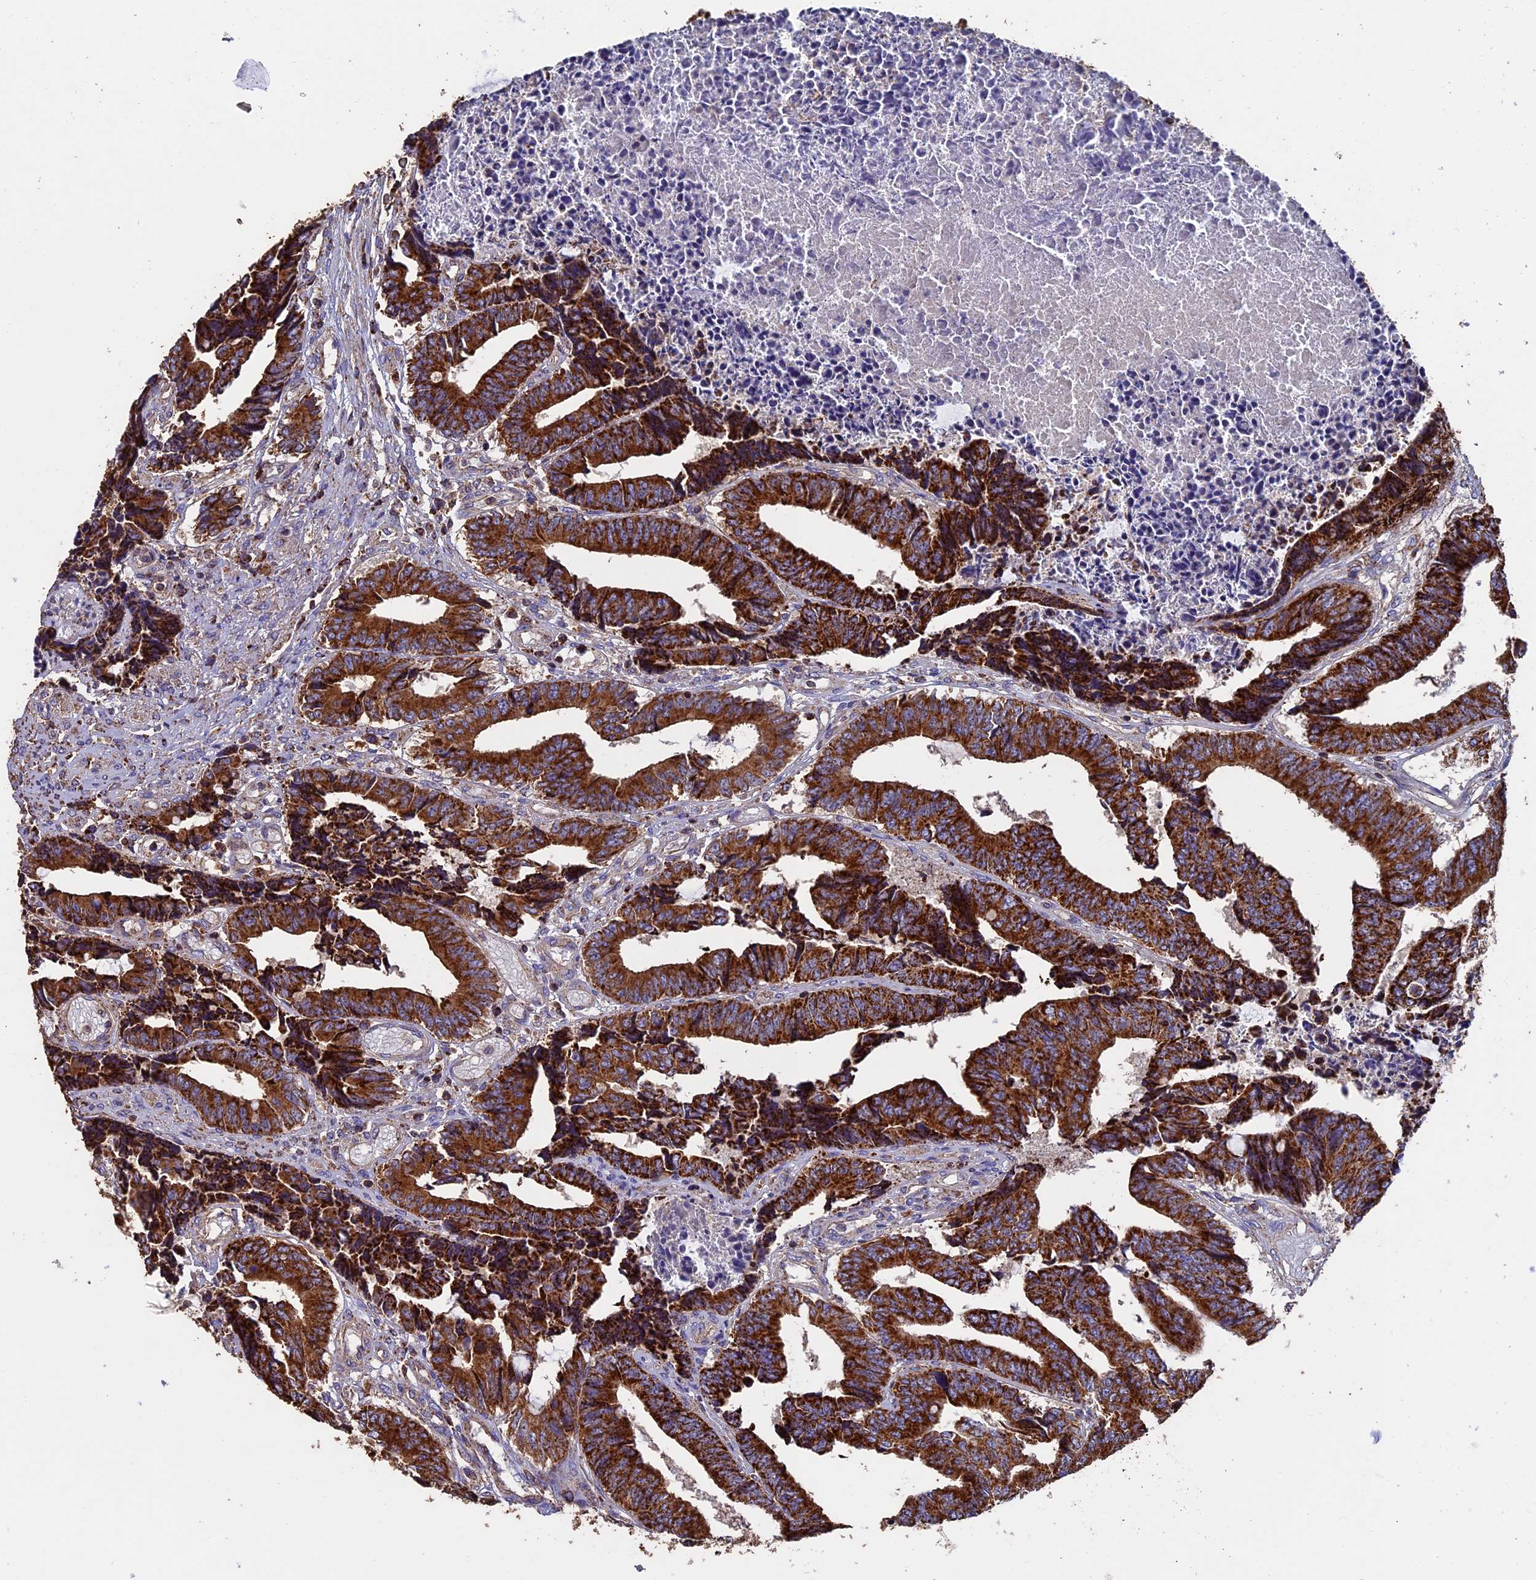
{"staining": {"intensity": "strong", "quantity": ">75%", "location": "cytoplasmic/membranous"}, "tissue": "colorectal cancer", "cell_type": "Tumor cells", "image_type": "cancer", "snomed": [{"axis": "morphology", "description": "Adenocarcinoma, NOS"}, {"axis": "topography", "description": "Rectum"}], "caption": "Brown immunohistochemical staining in human colorectal cancer exhibits strong cytoplasmic/membranous staining in about >75% of tumor cells.", "gene": "ADAT1", "patient": {"sex": "male", "age": 84}}